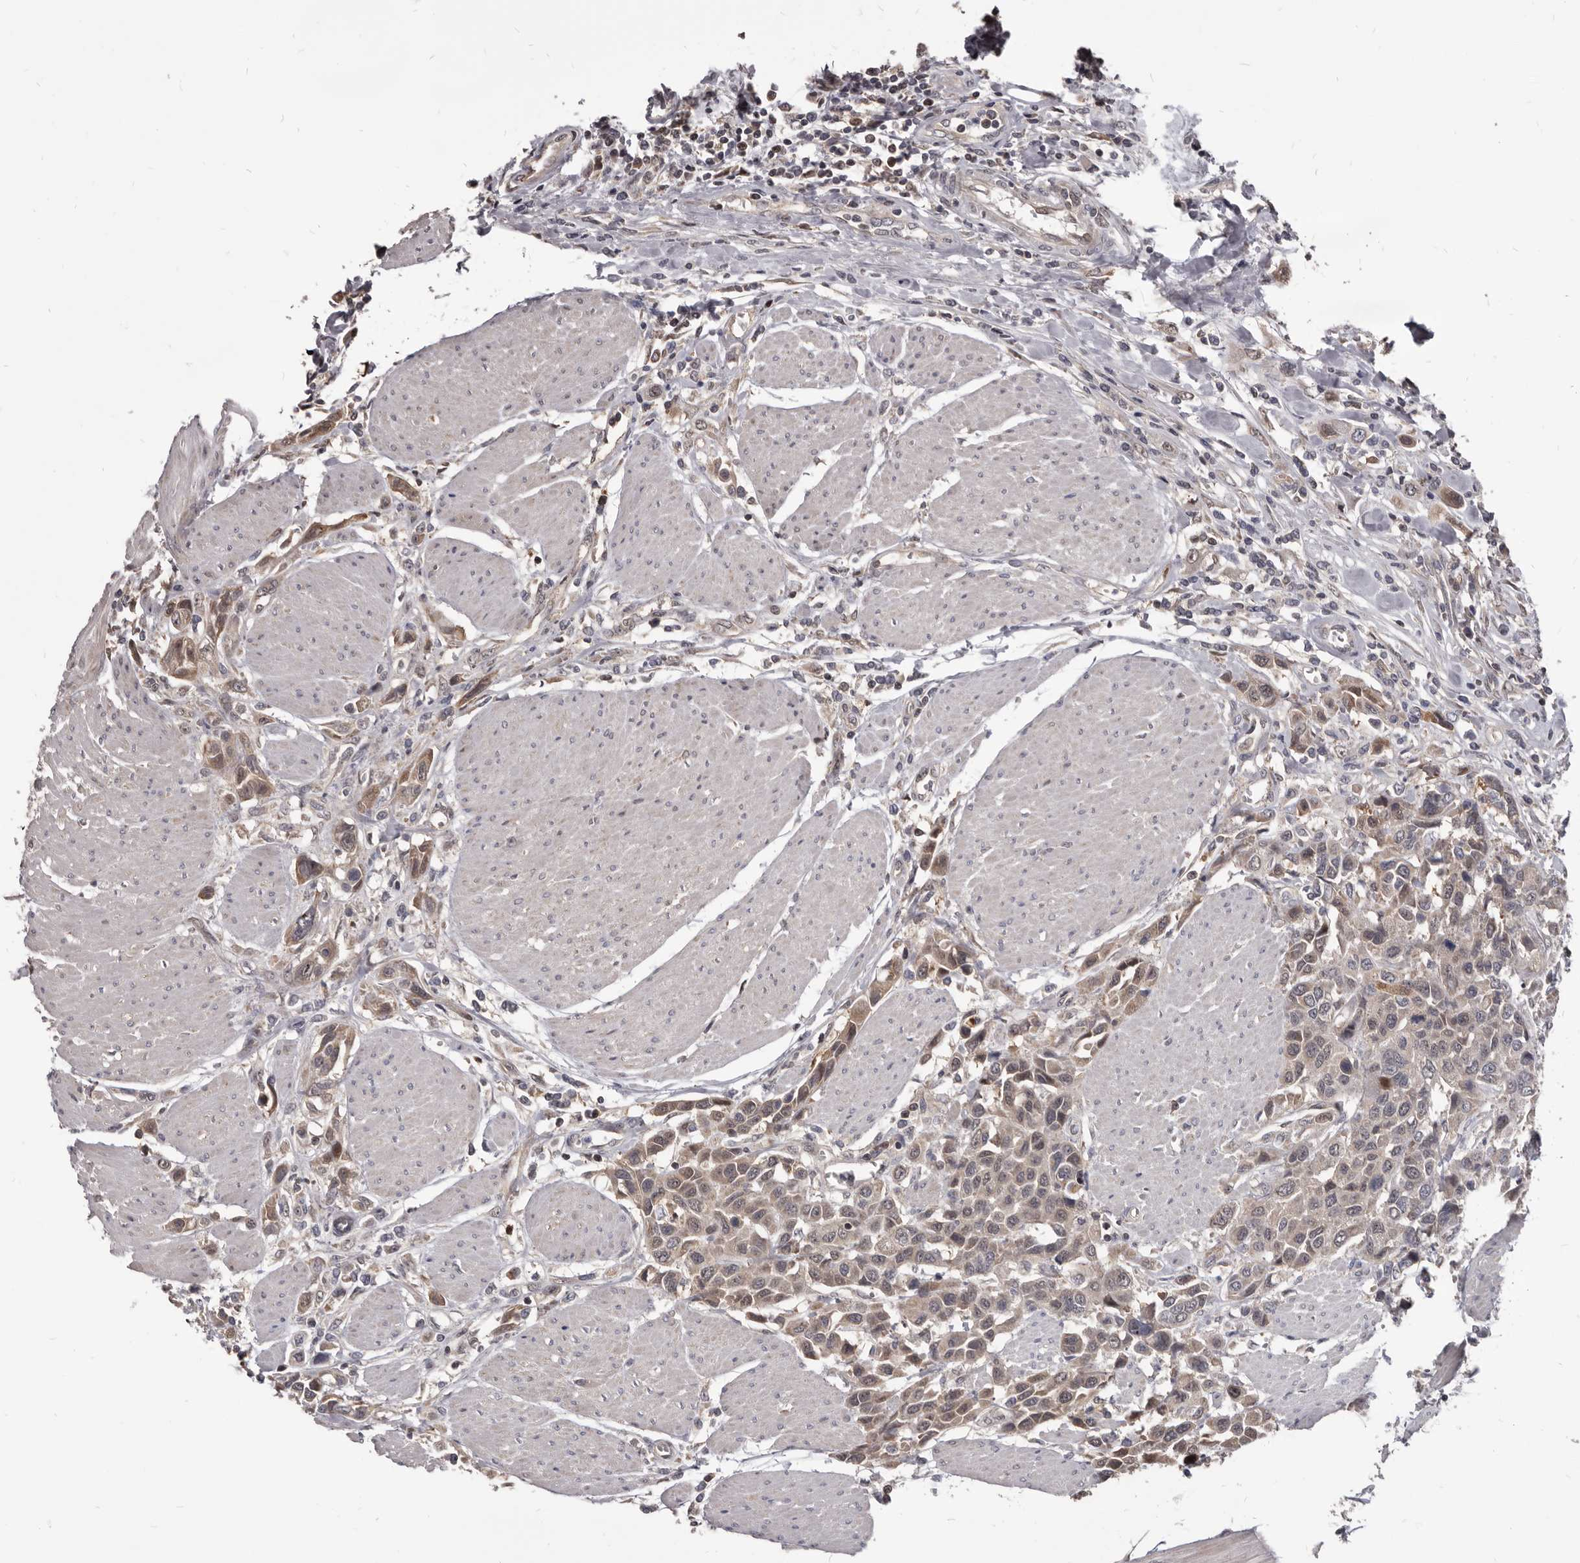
{"staining": {"intensity": "weak", "quantity": "25%-75%", "location": "cytoplasmic/membranous"}, "tissue": "urothelial cancer", "cell_type": "Tumor cells", "image_type": "cancer", "snomed": [{"axis": "morphology", "description": "Urothelial carcinoma, High grade"}, {"axis": "topography", "description": "Urinary bladder"}], "caption": "DAB immunohistochemical staining of human urothelial cancer exhibits weak cytoplasmic/membranous protein staining in approximately 25%-75% of tumor cells. The staining was performed using DAB (3,3'-diaminobenzidine) to visualize the protein expression in brown, while the nuclei were stained in blue with hematoxylin (Magnification: 20x).", "gene": "MAP3K14", "patient": {"sex": "male", "age": 50}}